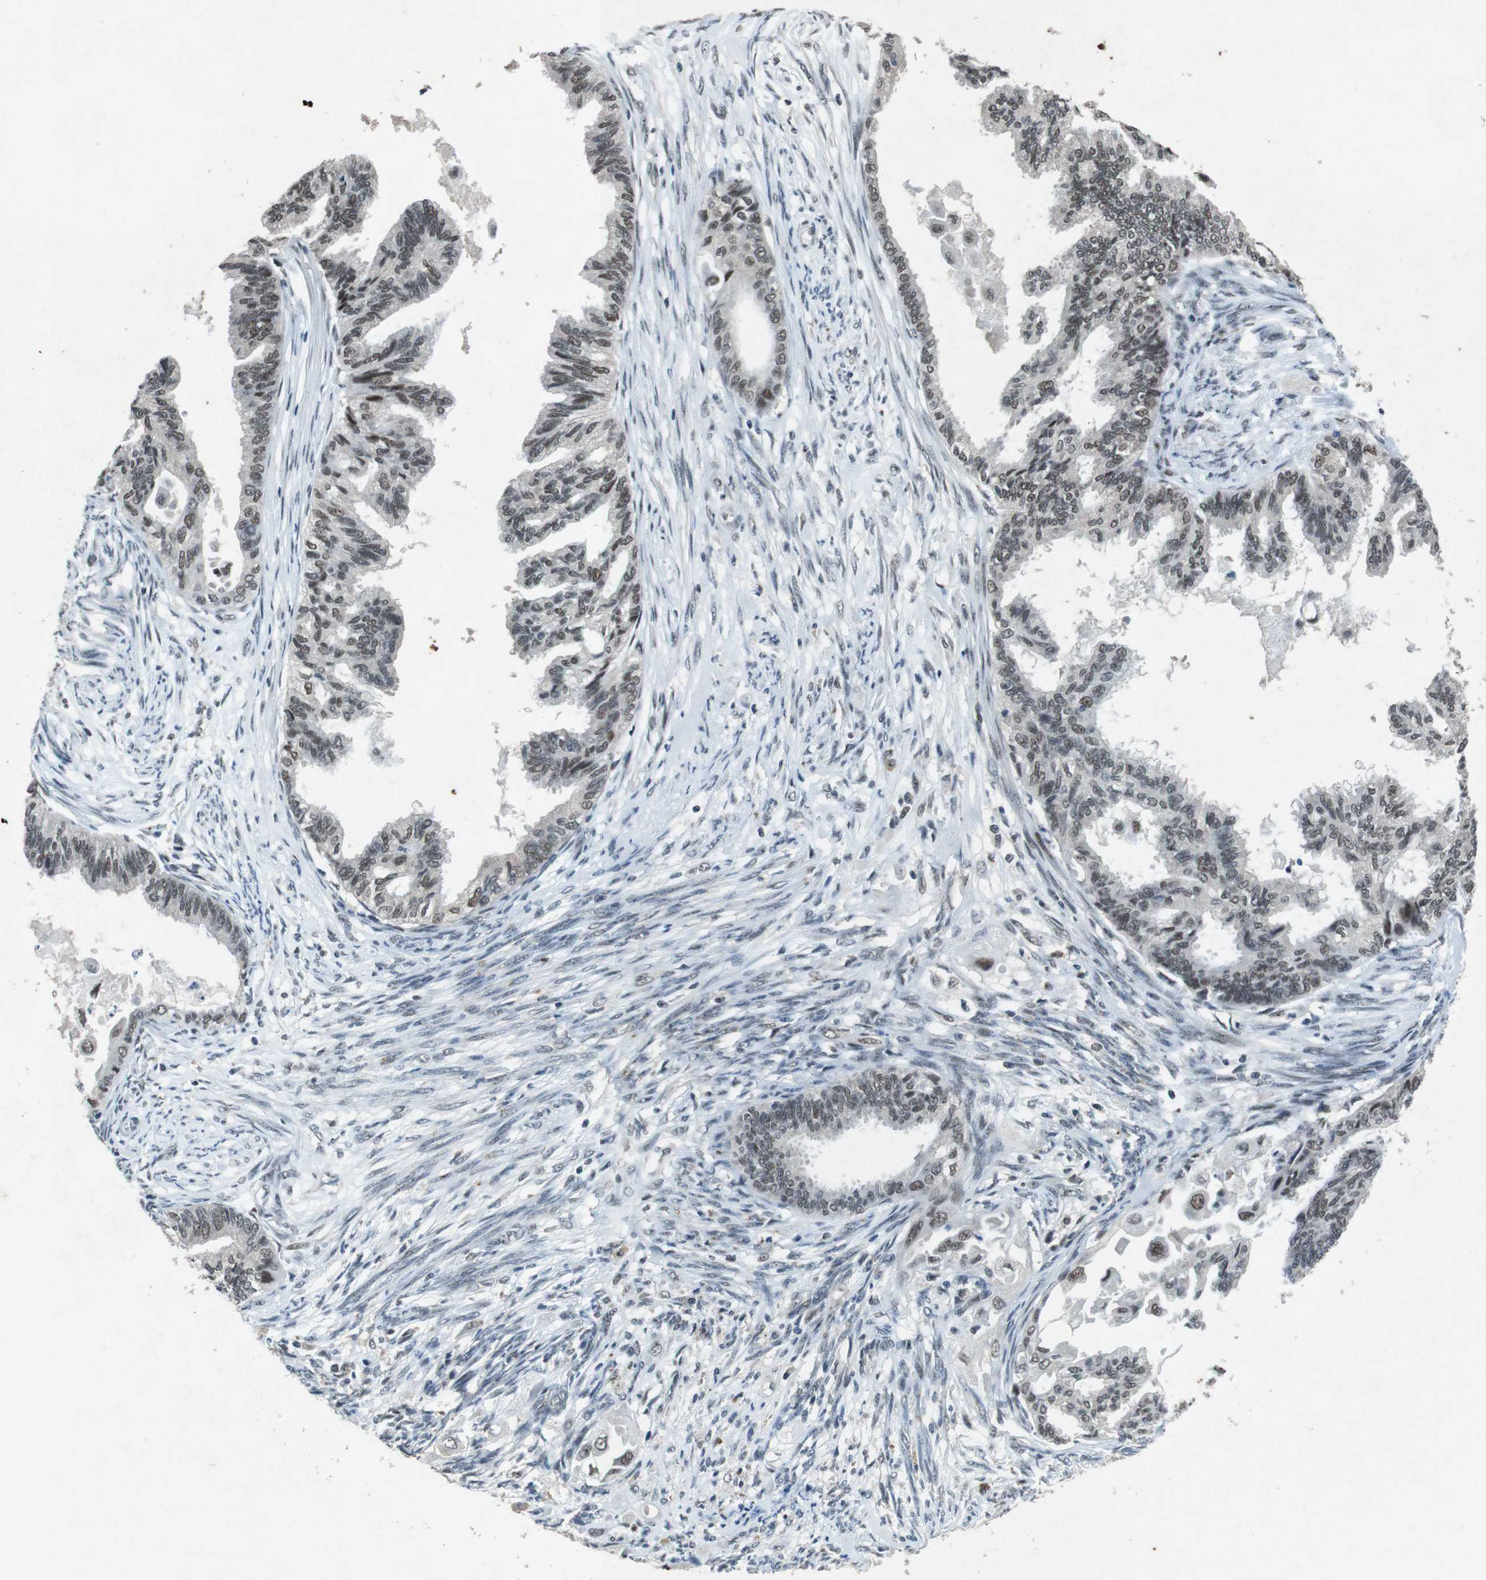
{"staining": {"intensity": "weak", "quantity": ">75%", "location": "nuclear"}, "tissue": "cervical cancer", "cell_type": "Tumor cells", "image_type": "cancer", "snomed": [{"axis": "morphology", "description": "Normal tissue, NOS"}, {"axis": "morphology", "description": "Adenocarcinoma, NOS"}, {"axis": "topography", "description": "Cervix"}, {"axis": "topography", "description": "Endometrium"}], "caption": "Immunohistochemistry (IHC) micrograph of neoplastic tissue: human cervical cancer stained using immunohistochemistry (IHC) shows low levels of weak protein expression localized specifically in the nuclear of tumor cells, appearing as a nuclear brown color.", "gene": "USP7", "patient": {"sex": "female", "age": 86}}